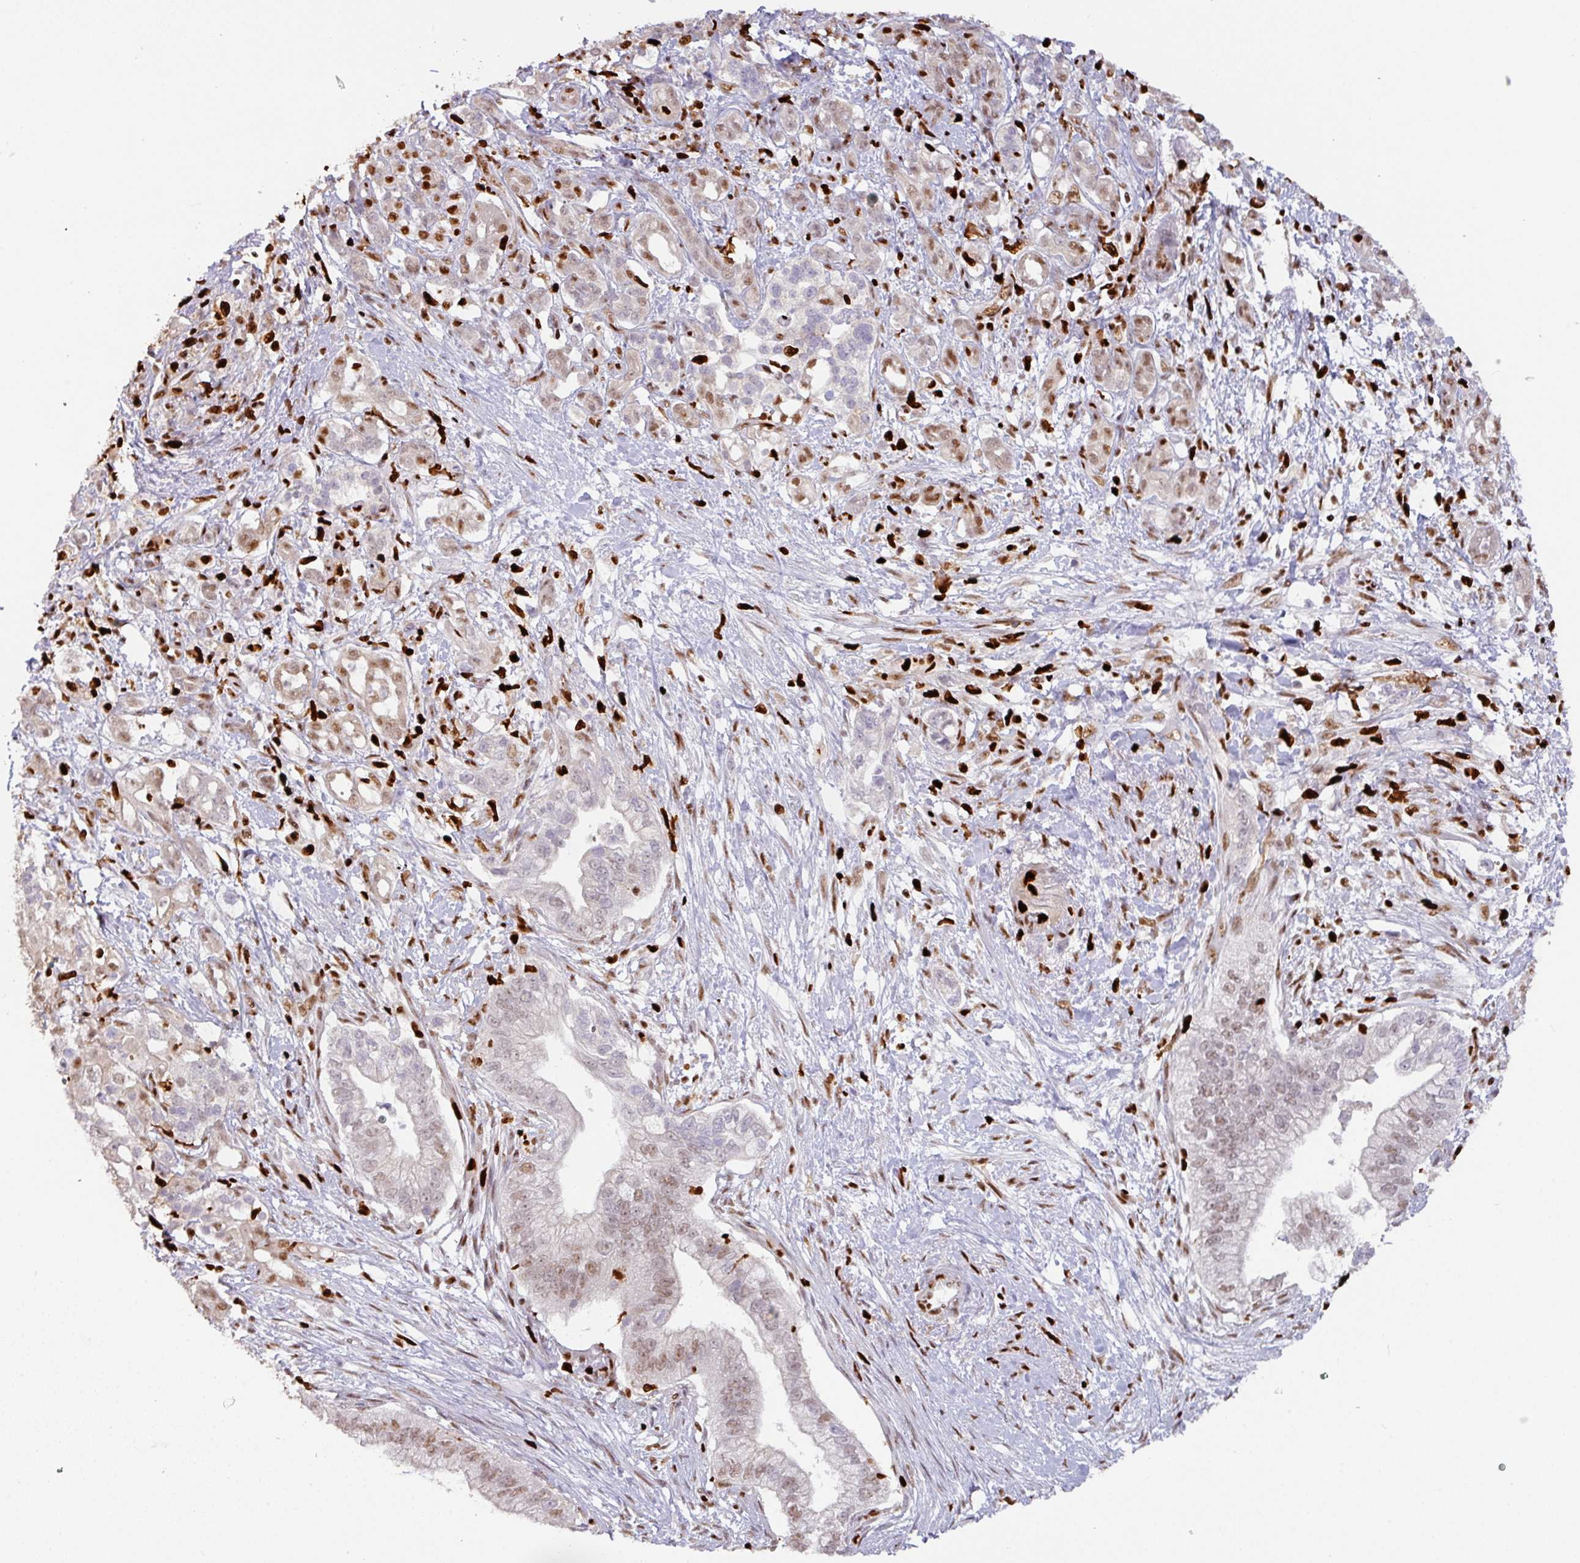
{"staining": {"intensity": "moderate", "quantity": "25%-75%", "location": "nuclear"}, "tissue": "pancreatic cancer", "cell_type": "Tumor cells", "image_type": "cancer", "snomed": [{"axis": "morphology", "description": "Adenocarcinoma, NOS"}, {"axis": "topography", "description": "Pancreas"}], "caption": "Immunohistochemical staining of pancreatic adenocarcinoma reveals moderate nuclear protein staining in about 25%-75% of tumor cells.", "gene": "SAMHD1", "patient": {"sex": "male", "age": 70}}